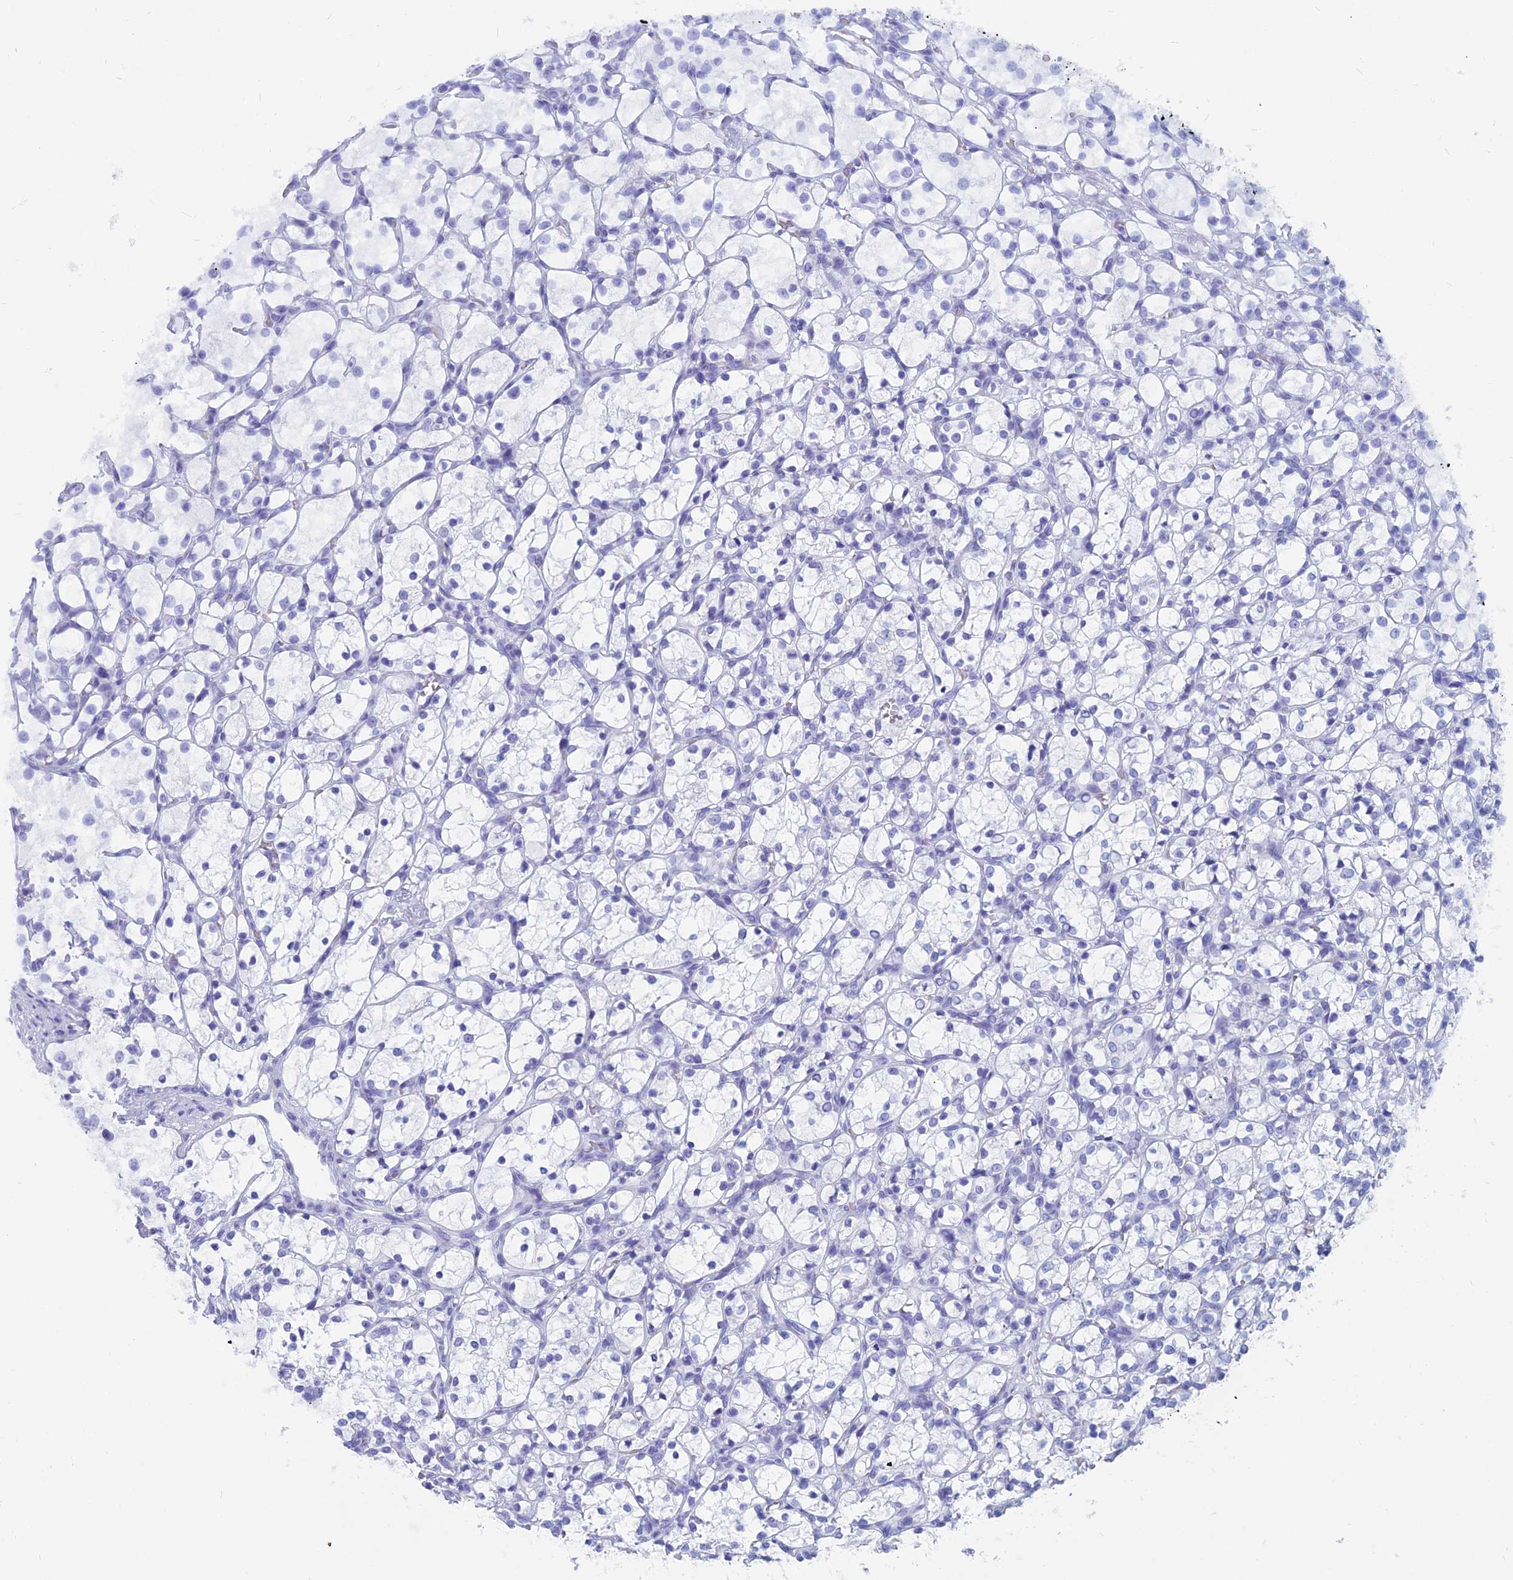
{"staining": {"intensity": "negative", "quantity": "none", "location": "none"}, "tissue": "renal cancer", "cell_type": "Tumor cells", "image_type": "cancer", "snomed": [{"axis": "morphology", "description": "Adenocarcinoma, NOS"}, {"axis": "topography", "description": "Kidney"}], "caption": "Renal cancer (adenocarcinoma) was stained to show a protein in brown. There is no significant positivity in tumor cells.", "gene": "CAPS", "patient": {"sex": "female", "age": 69}}